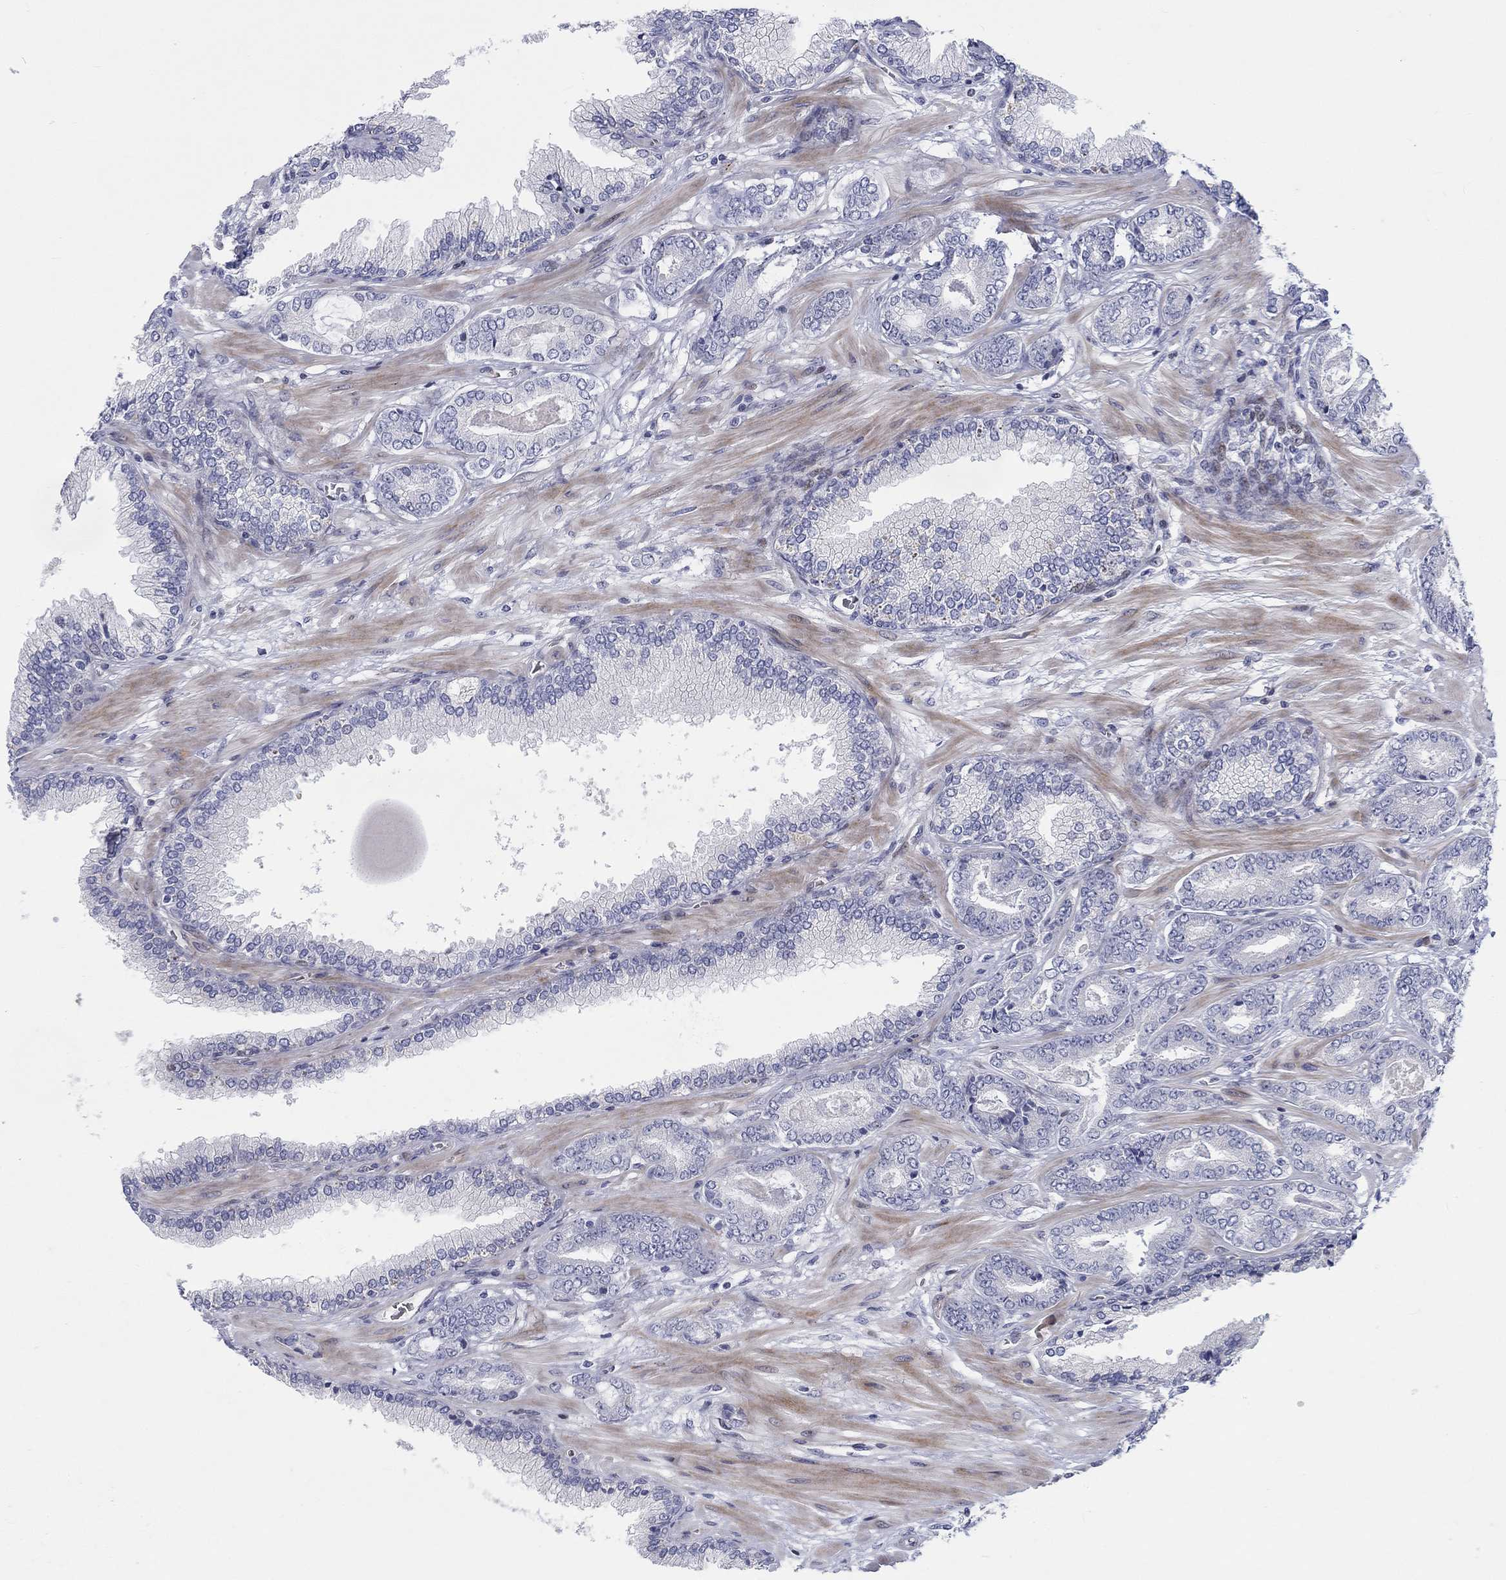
{"staining": {"intensity": "negative", "quantity": "none", "location": "none"}, "tissue": "prostate cancer", "cell_type": "Tumor cells", "image_type": "cancer", "snomed": [{"axis": "morphology", "description": "Adenocarcinoma, Low grade"}, {"axis": "topography", "description": "Prostate"}], "caption": "Tumor cells are negative for brown protein staining in low-grade adenocarcinoma (prostate).", "gene": "ARHGAP36", "patient": {"sex": "male", "age": 69}}